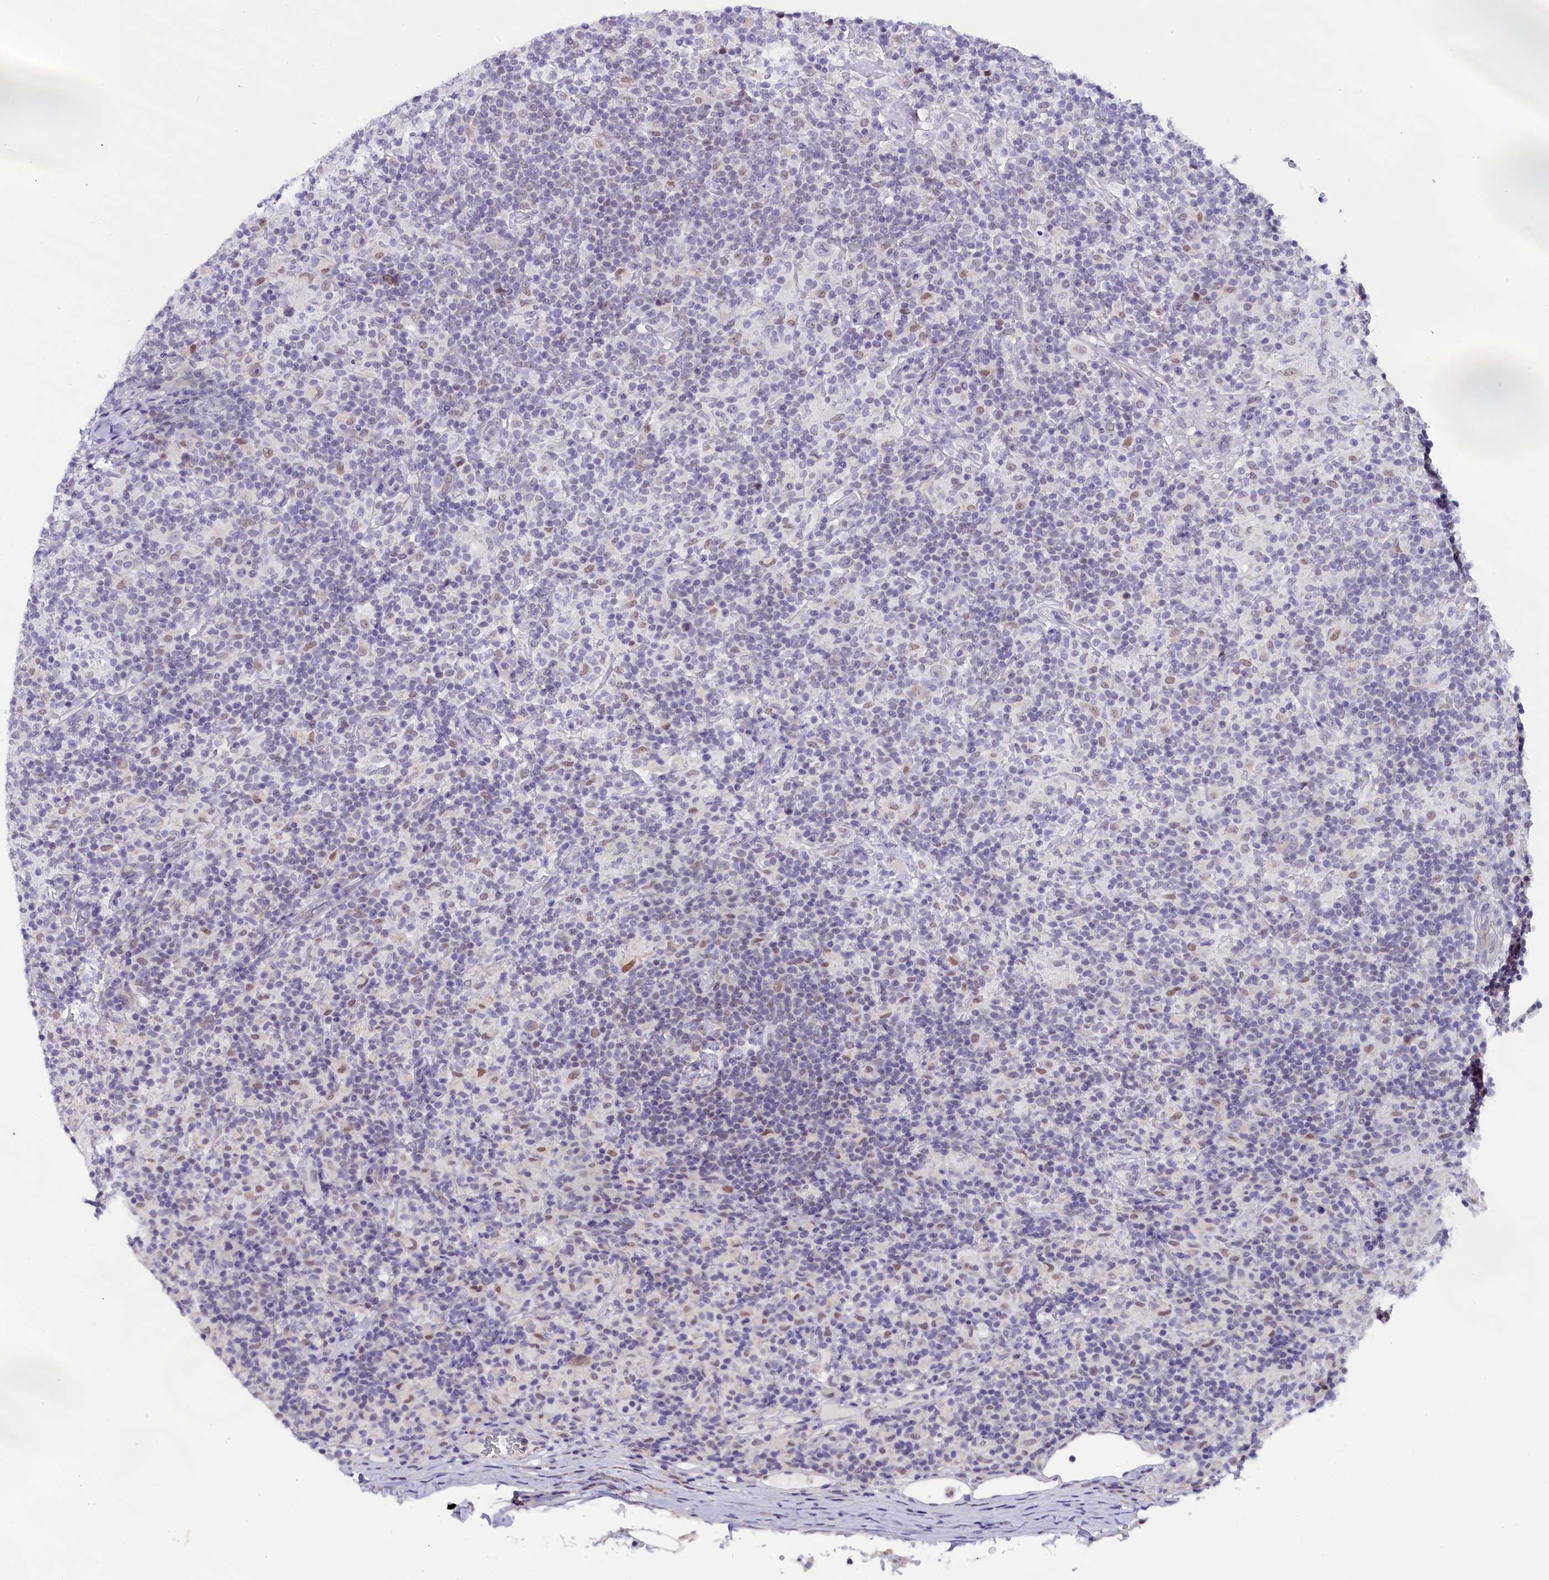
{"staining": {"intensity": "negative", "quantity": "none", "location": "none"}, "tissue": "lymphoma", "cell_type": "Tumor cells", "image_type": "cancer", "snomed": [{"axis": "morphology", "description": "Hodgkin's disease, NOS"}, {"axis": "topography", "description": "Lymph node"}], "caption": "High power microscopy photomicrograph of an IHC histopathology image of lymphoma, revealing no significant positivity in tumor cells.", "gene": "OSGEP", "patient": {"sex": "male", "age": 70}}